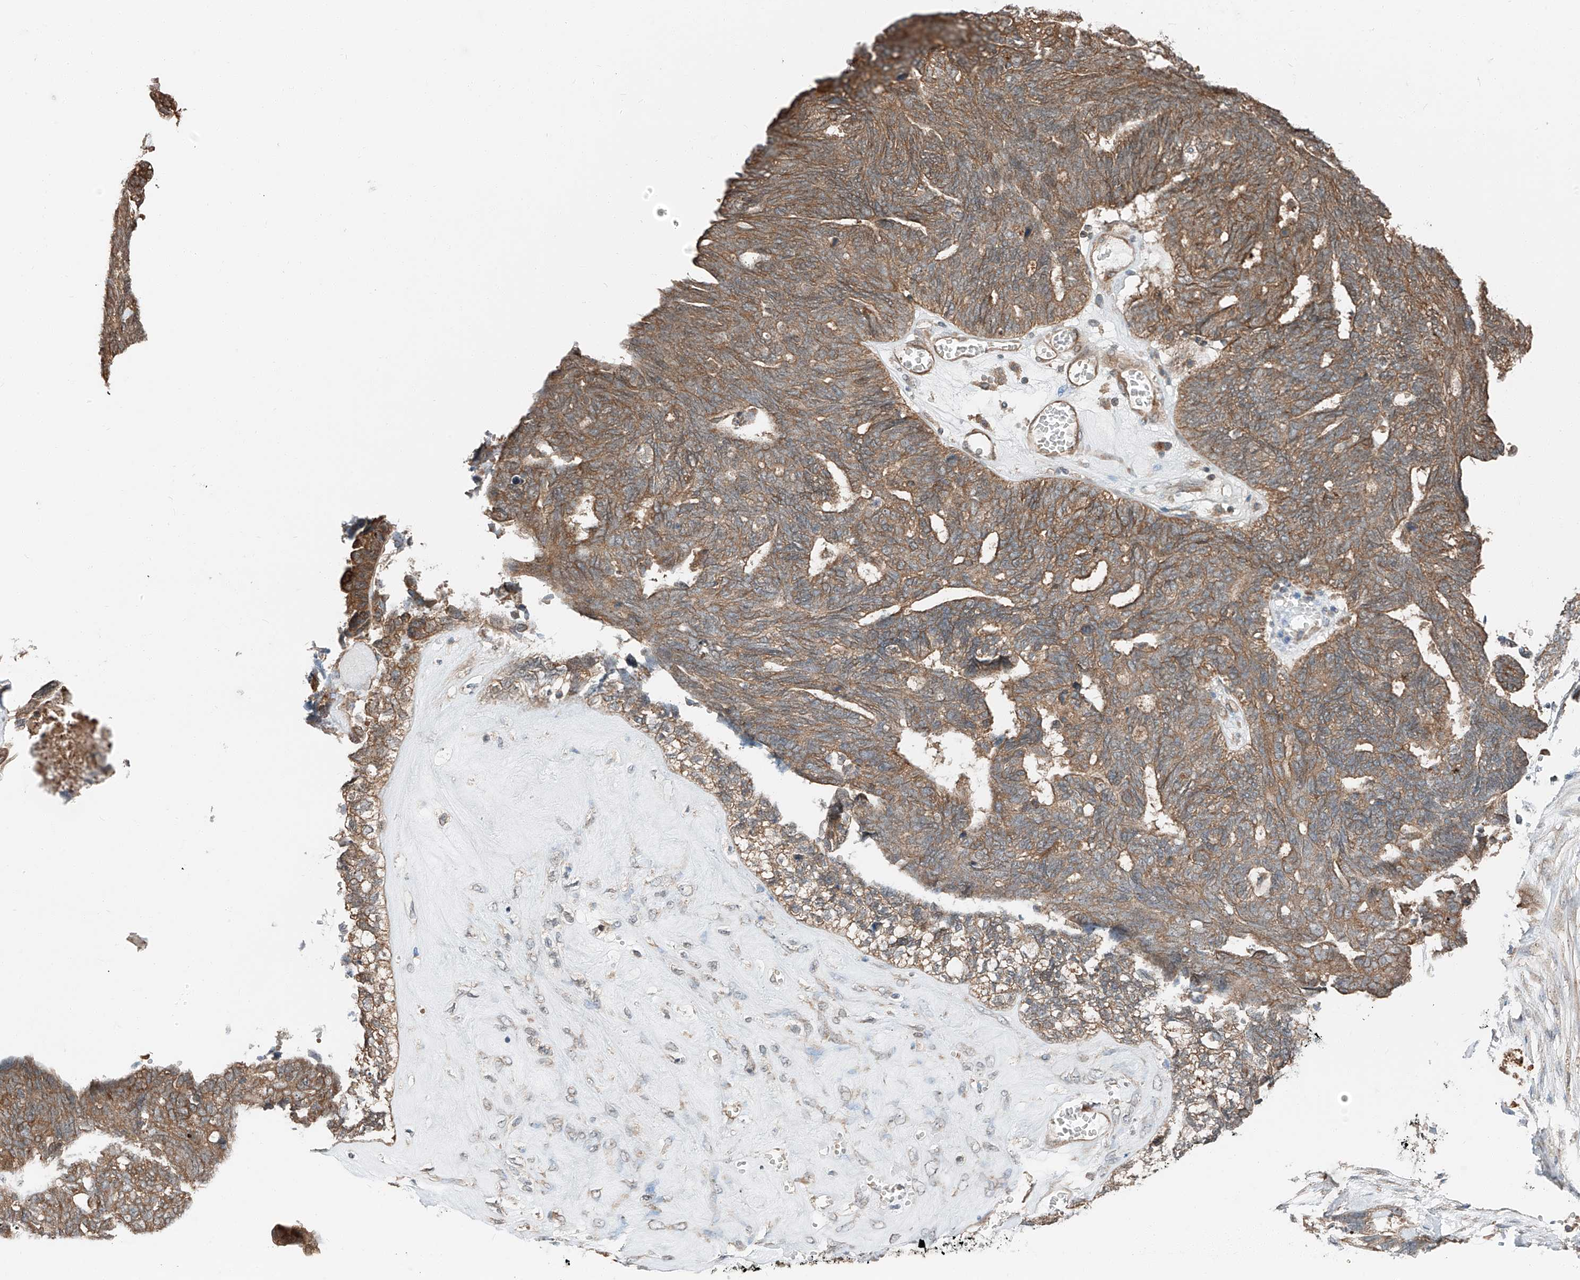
{"staining": {"intensity": "moderate", "quantity": ">75%", "location": "cytoplasmic/membranous"}, "tissue": "ovarian cancer", "cell_type": "Tumor cells", "image_type": "cancer", "snomed": [{"axis": "morphology", "description": "Cystadenocarcinoma, serous, NOS"}, {"axis": "topography", "description": "Ovary"}], "caption": "Tumor cells reveal medium levels of moderate cytoplasmic/membranous expression in approximately >75% of cells in human serous cystadenocarcinoma (ovarian). The staining is performed using DAB (3,3'-diaminobenzidine) brown chromogen to label protein expression. The nuclei are counter-stained blue using hematoxylin.", "gene": "CEP162", "patient": {"sex": "female", "age": 79}}